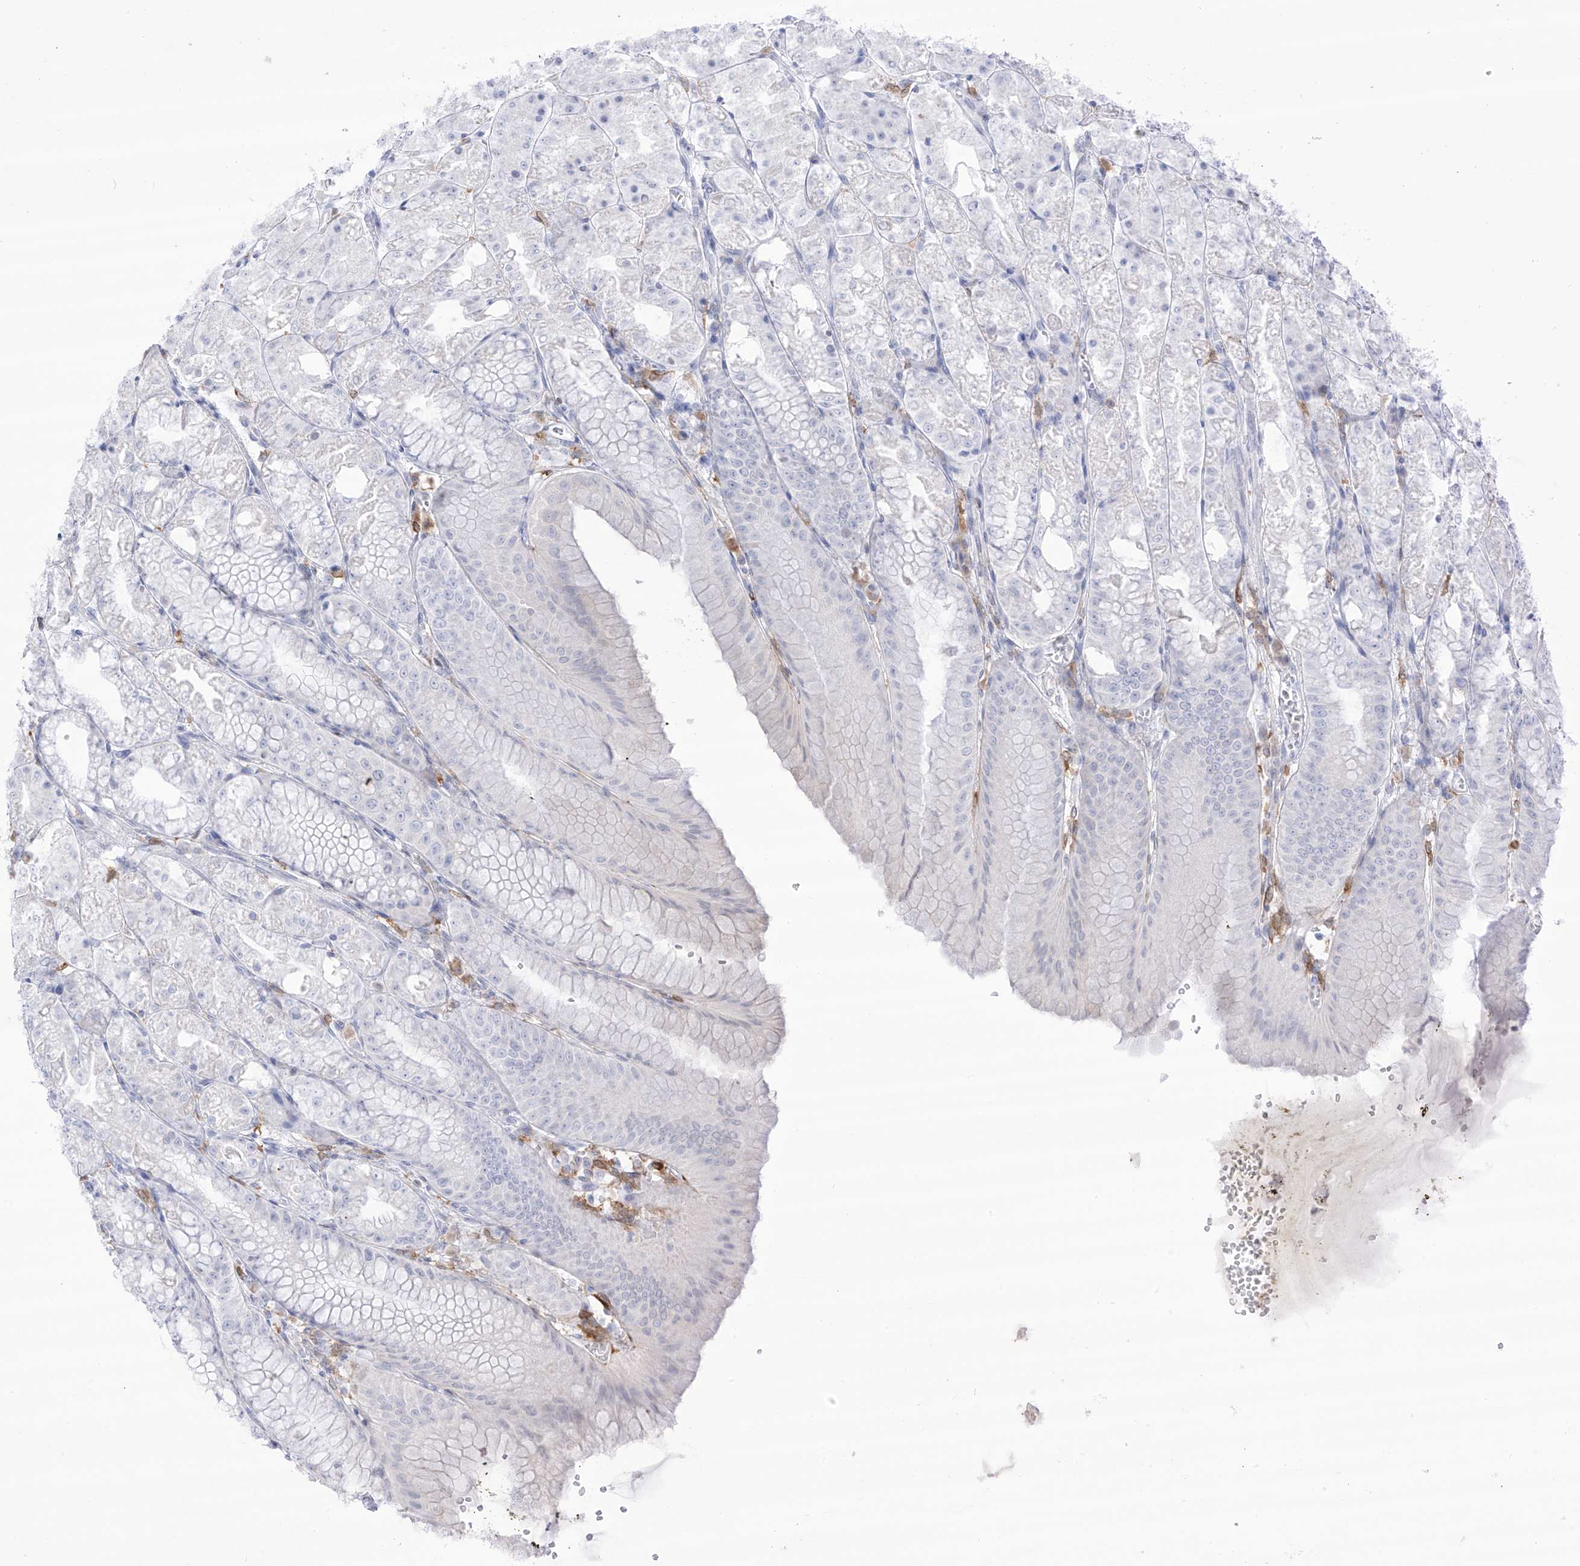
{"staining": {"intensity": "negative", "quantity": "none", "location": "none"}, "tissue": "stomach", "cell_type": "Glandular cells", "image_type": "normal", "snomed": [{"axis": "morphology", "description": "Normal tissue, NOS"}, {"axis": "topography", "description": "Stomach, lower"}], "caption": "DAB immunohistochemical staining of unremarkable stomach exhibits no significant positivity in glandular cells. (DAB immunohistochemistry (IHC), high magnification).", "gene": "TBXAS1", "patient": {"sex": "male", "age": 71}}